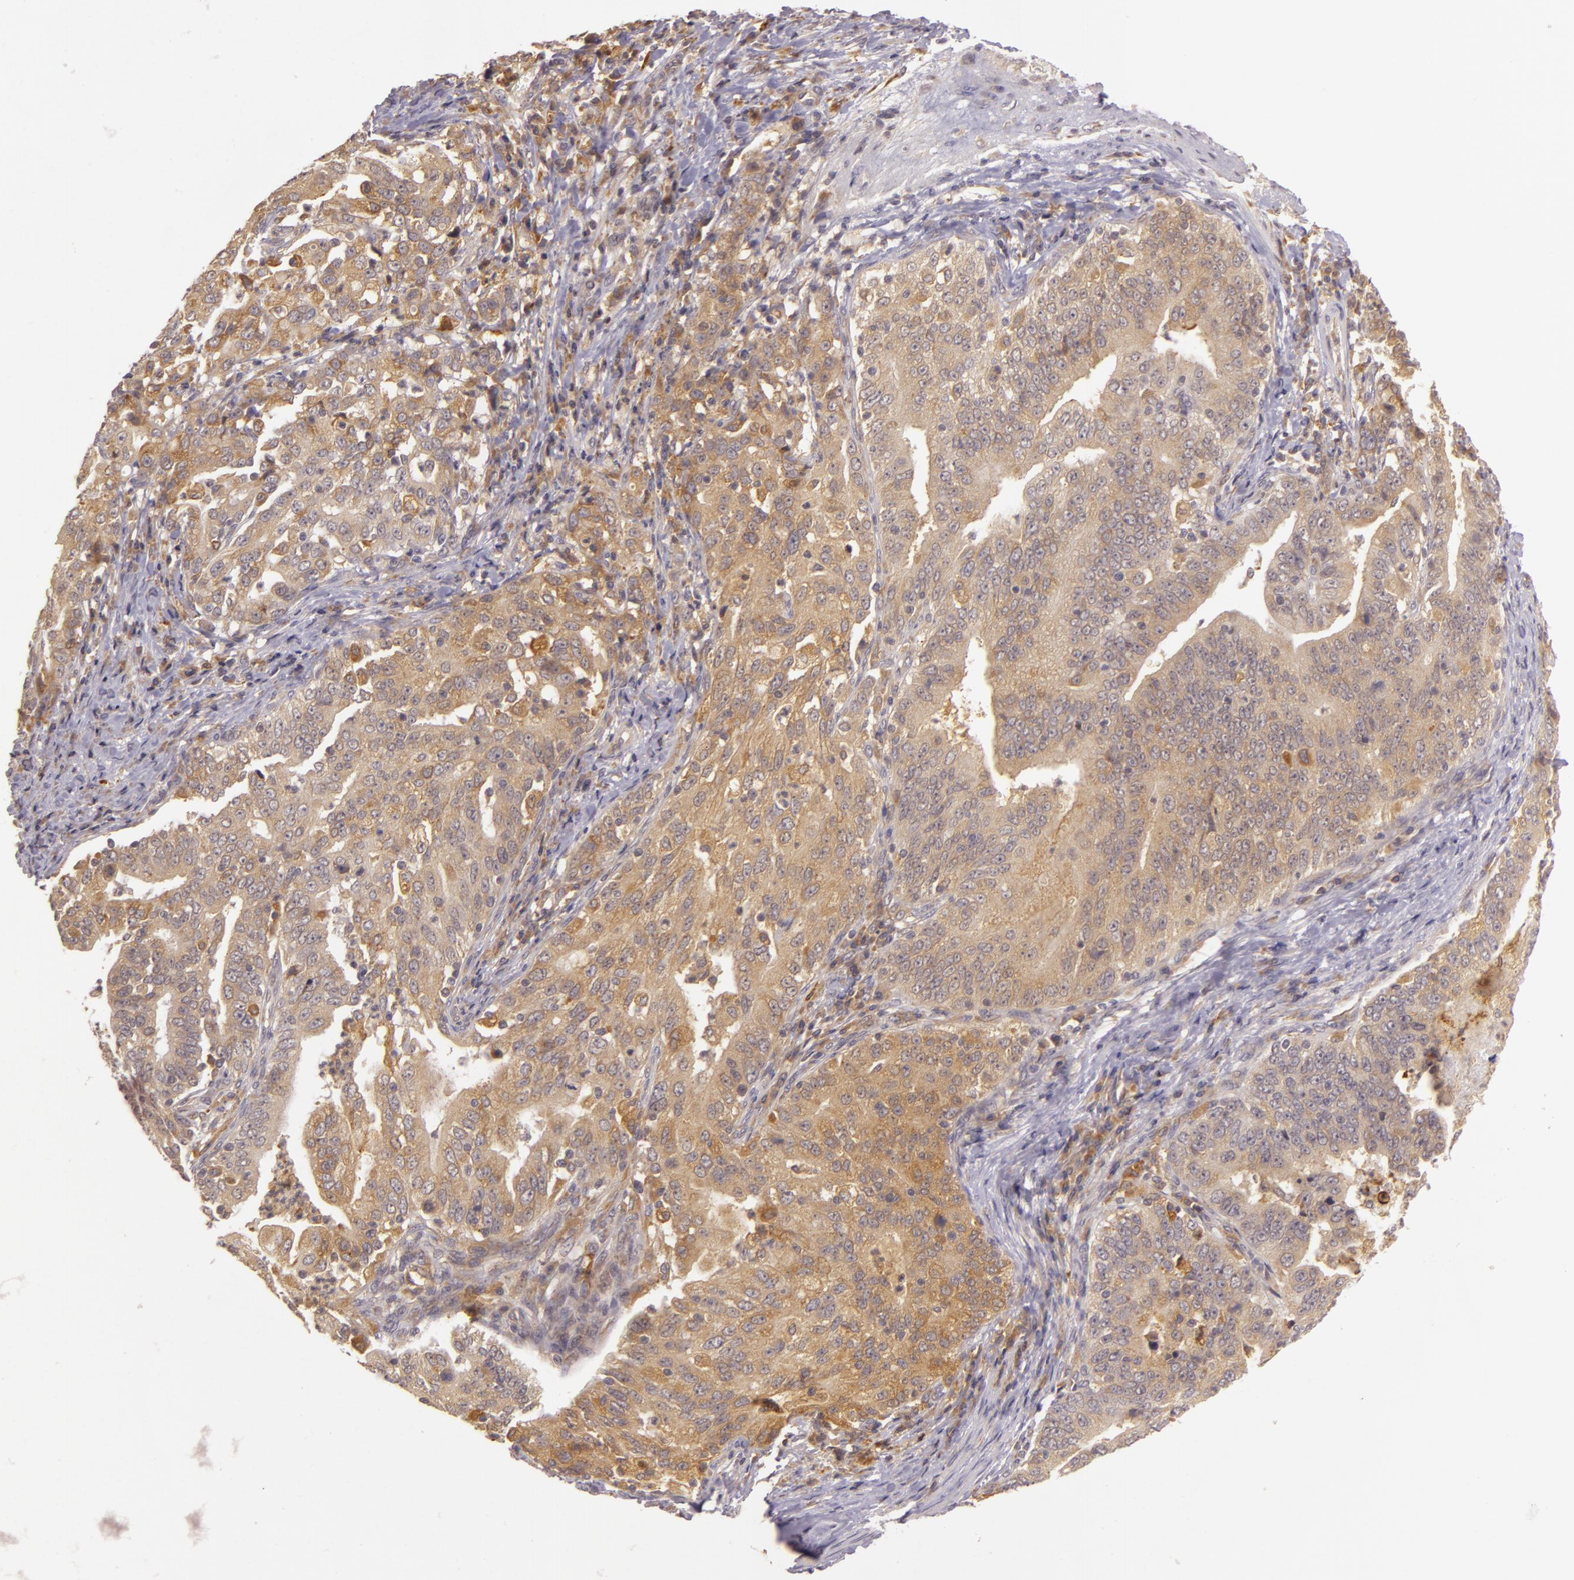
{"staining": {"intensity": "weak", "quantity": ">75%", "location": "cytoplasmic/membranous"}, "tissue": "stomach cancer", "cell_type": "Tumor cells", "image_type": "cancer", "snomed": [{"axis": "morphology", "description": "Adenocarcinoma, NOS"}, {"axis": "topography", "description": "Stomach, upper"}], "caption": "Approximately >75% of tumor cells in adenocarcinoma (stomach) show weak cytoplasmic/membranous protein expression as visualized by brown immunohistochemical staining.", "gene": "PPP1R3F", "patient": {"sex": "female", "age": 50}}